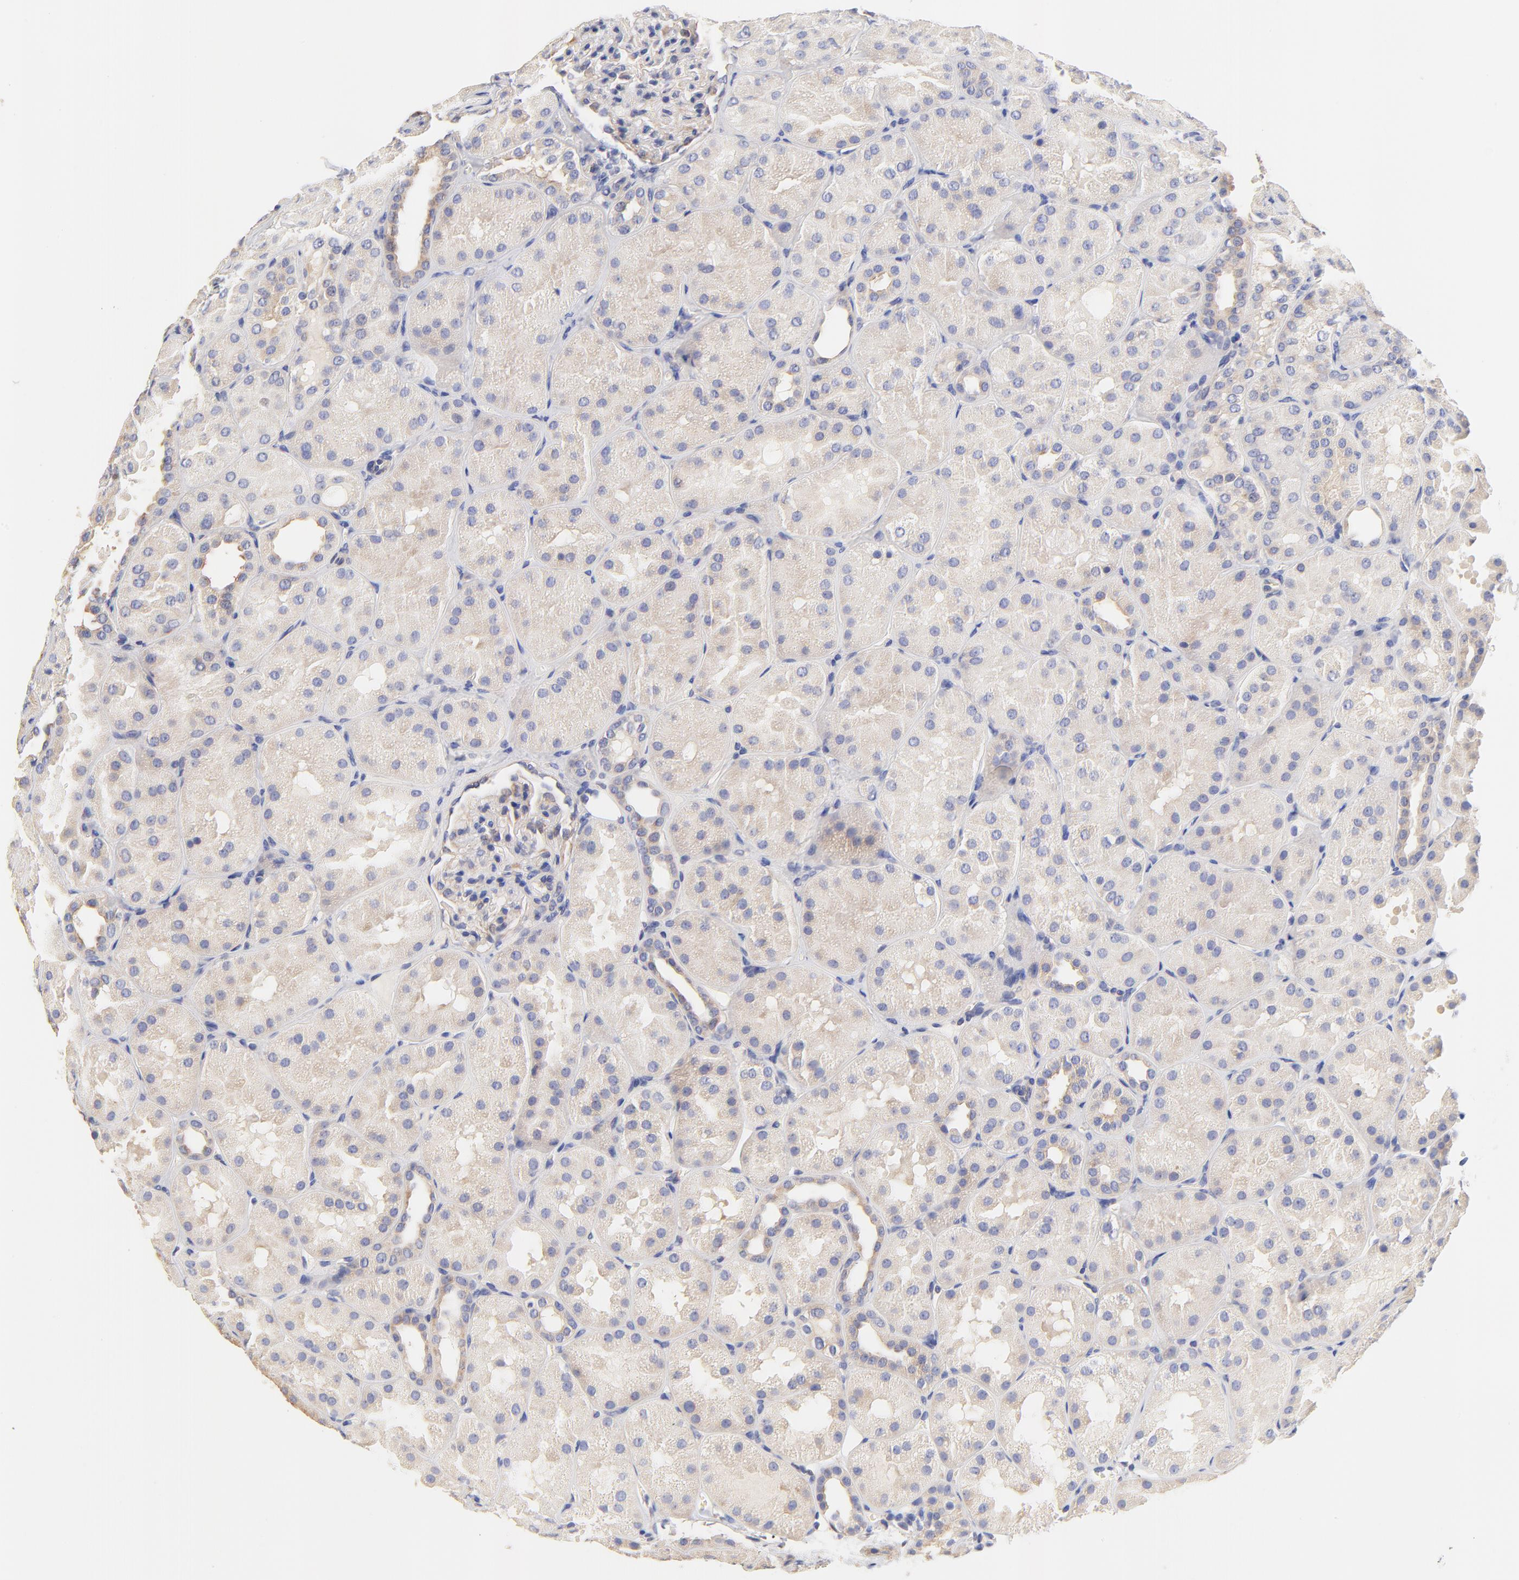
{"staining": {"intensity": "weak", "quantity": ">75%", "location": "cytoplasmic/membranous"}, "tissue": "kidney", "cell_type": "Cells in glomeruli", "image_type": "normal", "snomed": [{"axis": "morphology", "description": "Normal tissue, NOS"}, {"axis": "topography", "description": "Kidney"}], "caption": "Weak cytoplasmic/membranous expression for a protein is present in about >75% of cells in glomeruli of benign kidney using immunohistochemistry (IHC).", "gene": "HS3ST1", "patient": {"sex": "male", "age": 28}}